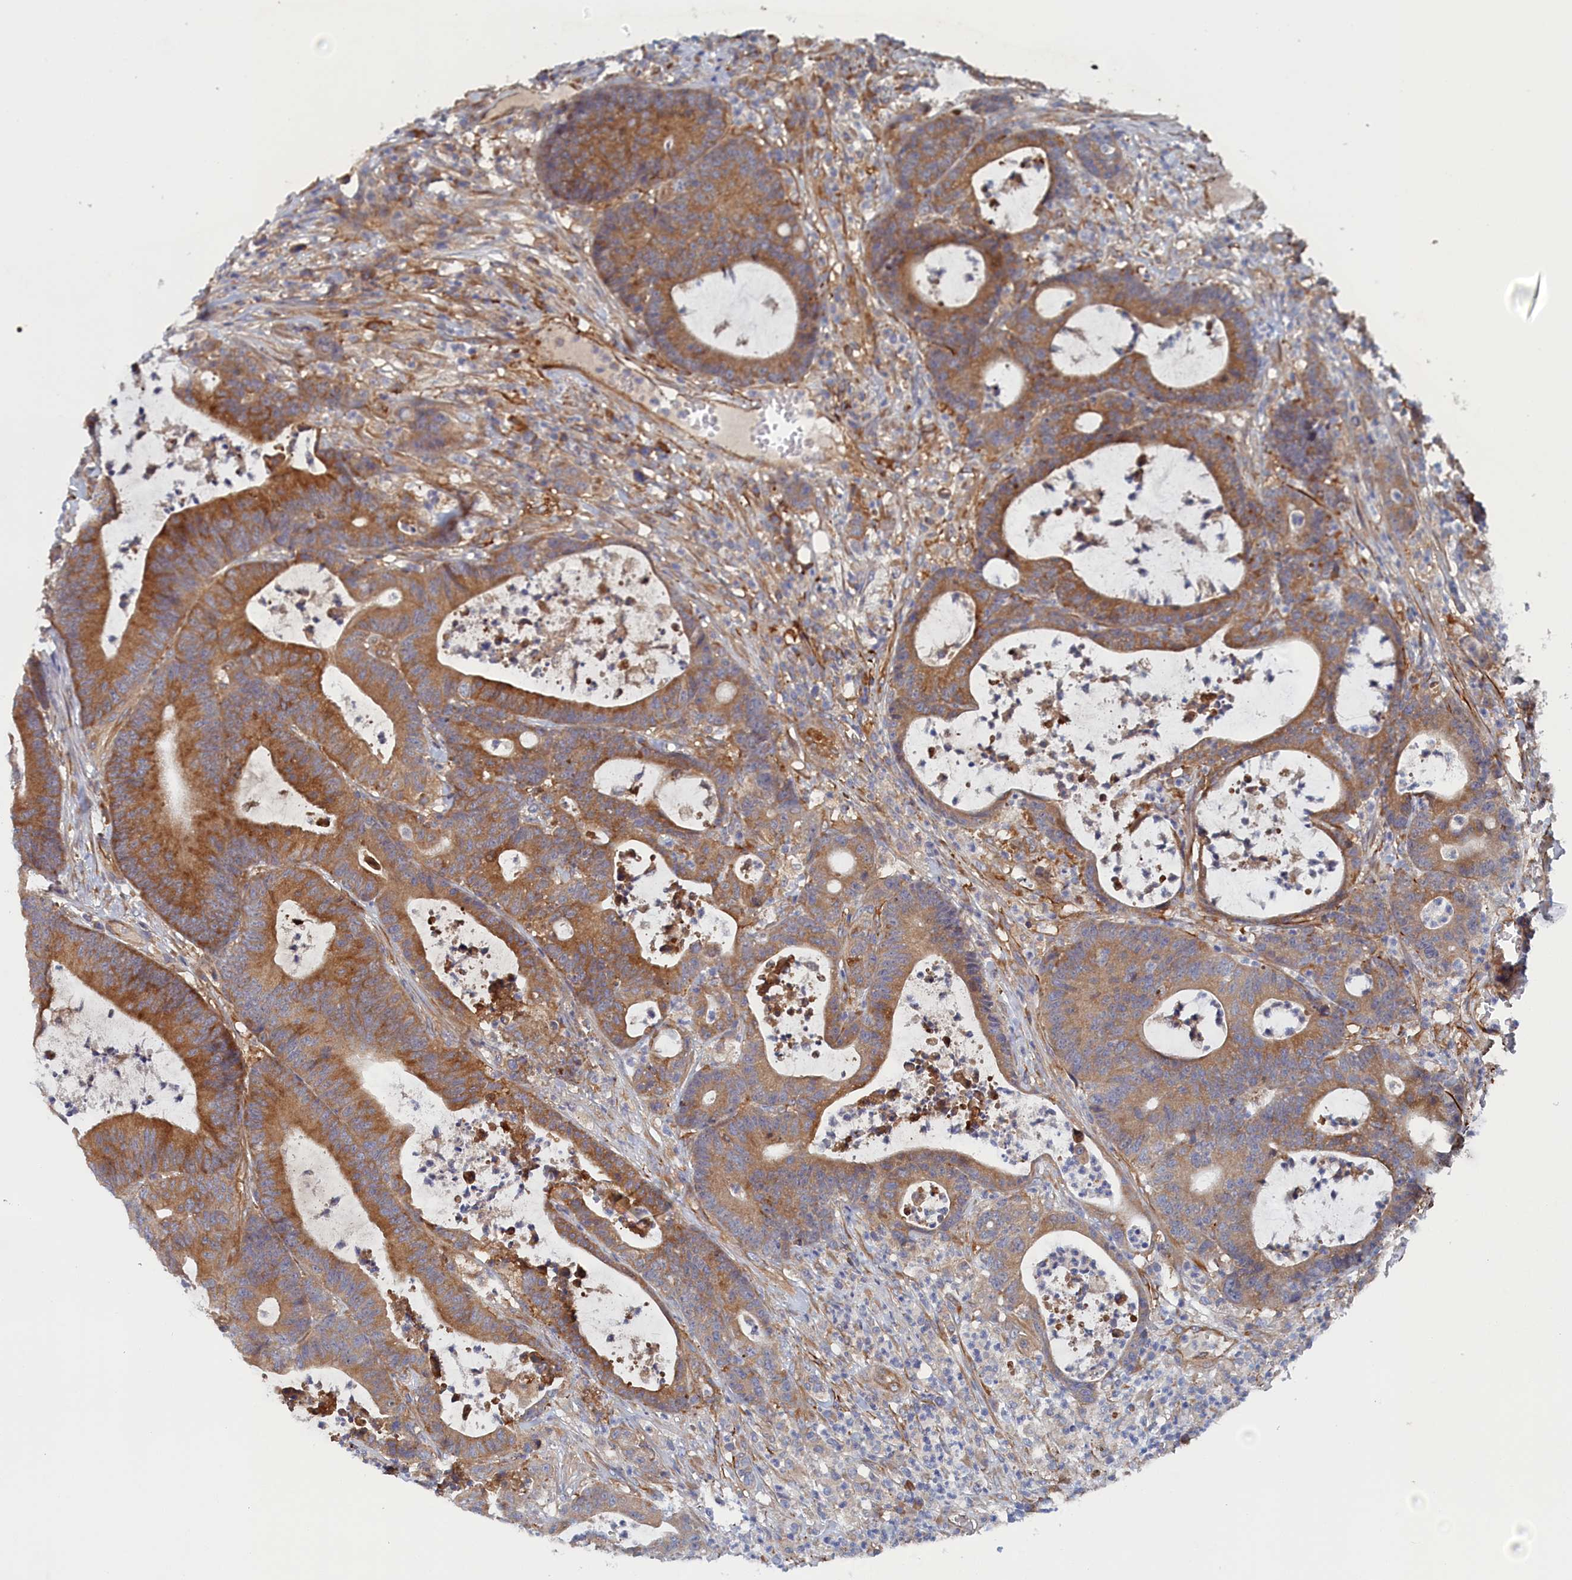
{"staining": {"intensity": "moderate", "quantity": ">75%", "location": "cytoplasmic/membranous"}, "tissue": "colorectal cancer", "cell_type": "Tumor cells", "image_type": "cancer", "snomed": [{"axis": "morphology", "description": "Adenocarcinoma, NOS"}, {"axis": "topography", "description": "Colon"}], "caption": "Tumor cells show medium levels of moderate cytoplasmic/membranous positivity in approximately >75% of cells in colorectal cancer (adenocarcinoma).", "gene": "TMEM196", "patient": {"sex": "female", "age": 84}}